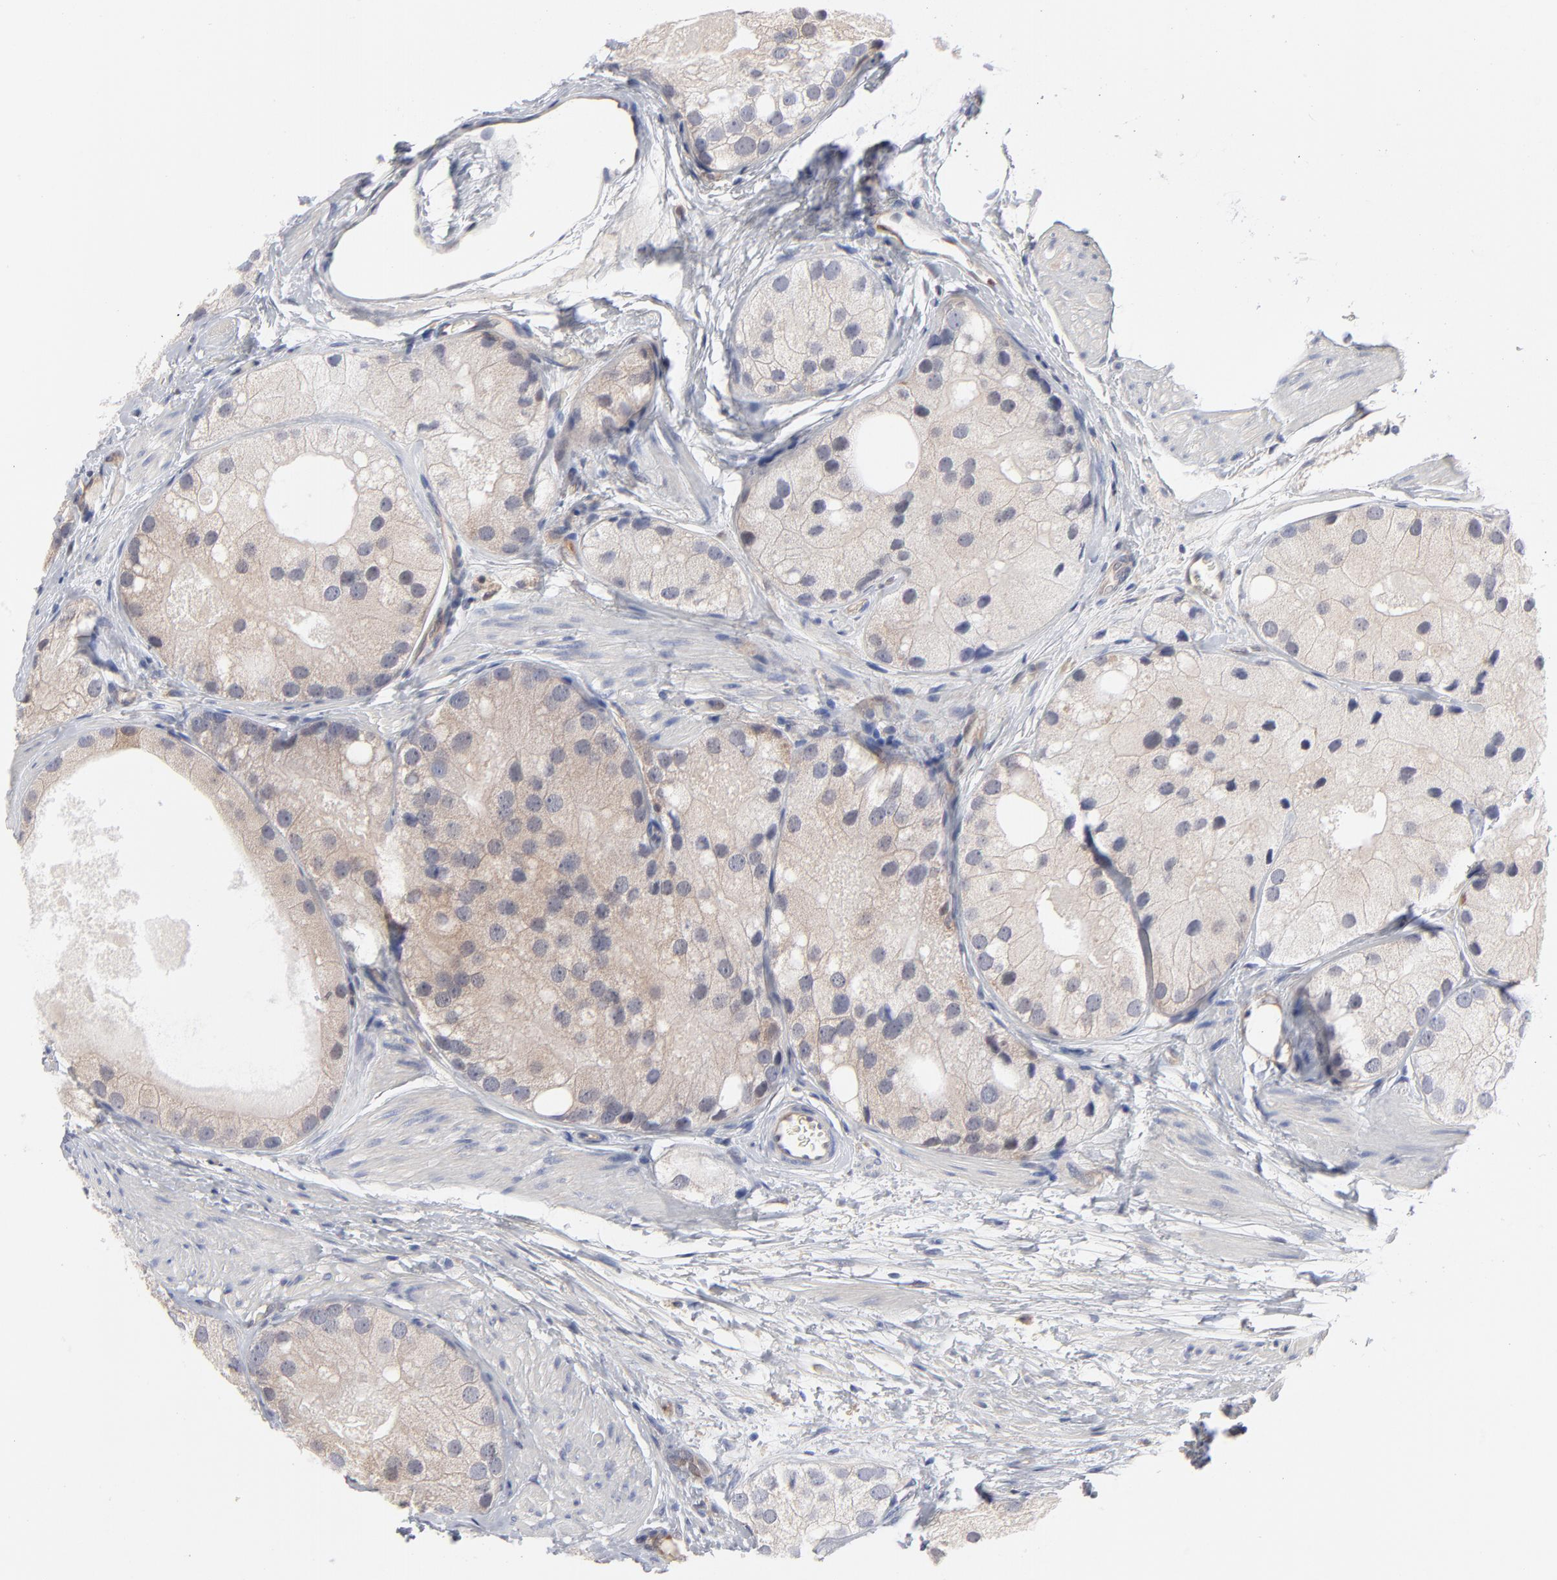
{"staining": {"intensity": "weak", "quantity": ">75%", "location": "cytoplasmic/membranous"}, "tissue": "prostate cancer", "cell_type": "Tumor cells", "image_type": "cancer", "snomed": [{"axis": "morphology", "description": "Adenocarcinoma, Low grade"}, {"axis": "topography", "description": "Prostate"}], "caption": "A low amount of weak cytoplasmic/membranous expression is appreciated in about >75% of tumor cells in low-grade adenocarcinoma (prostate) tissue.", "gene": "ARRB1", "patient": {"sex": "male", "age": 69}}